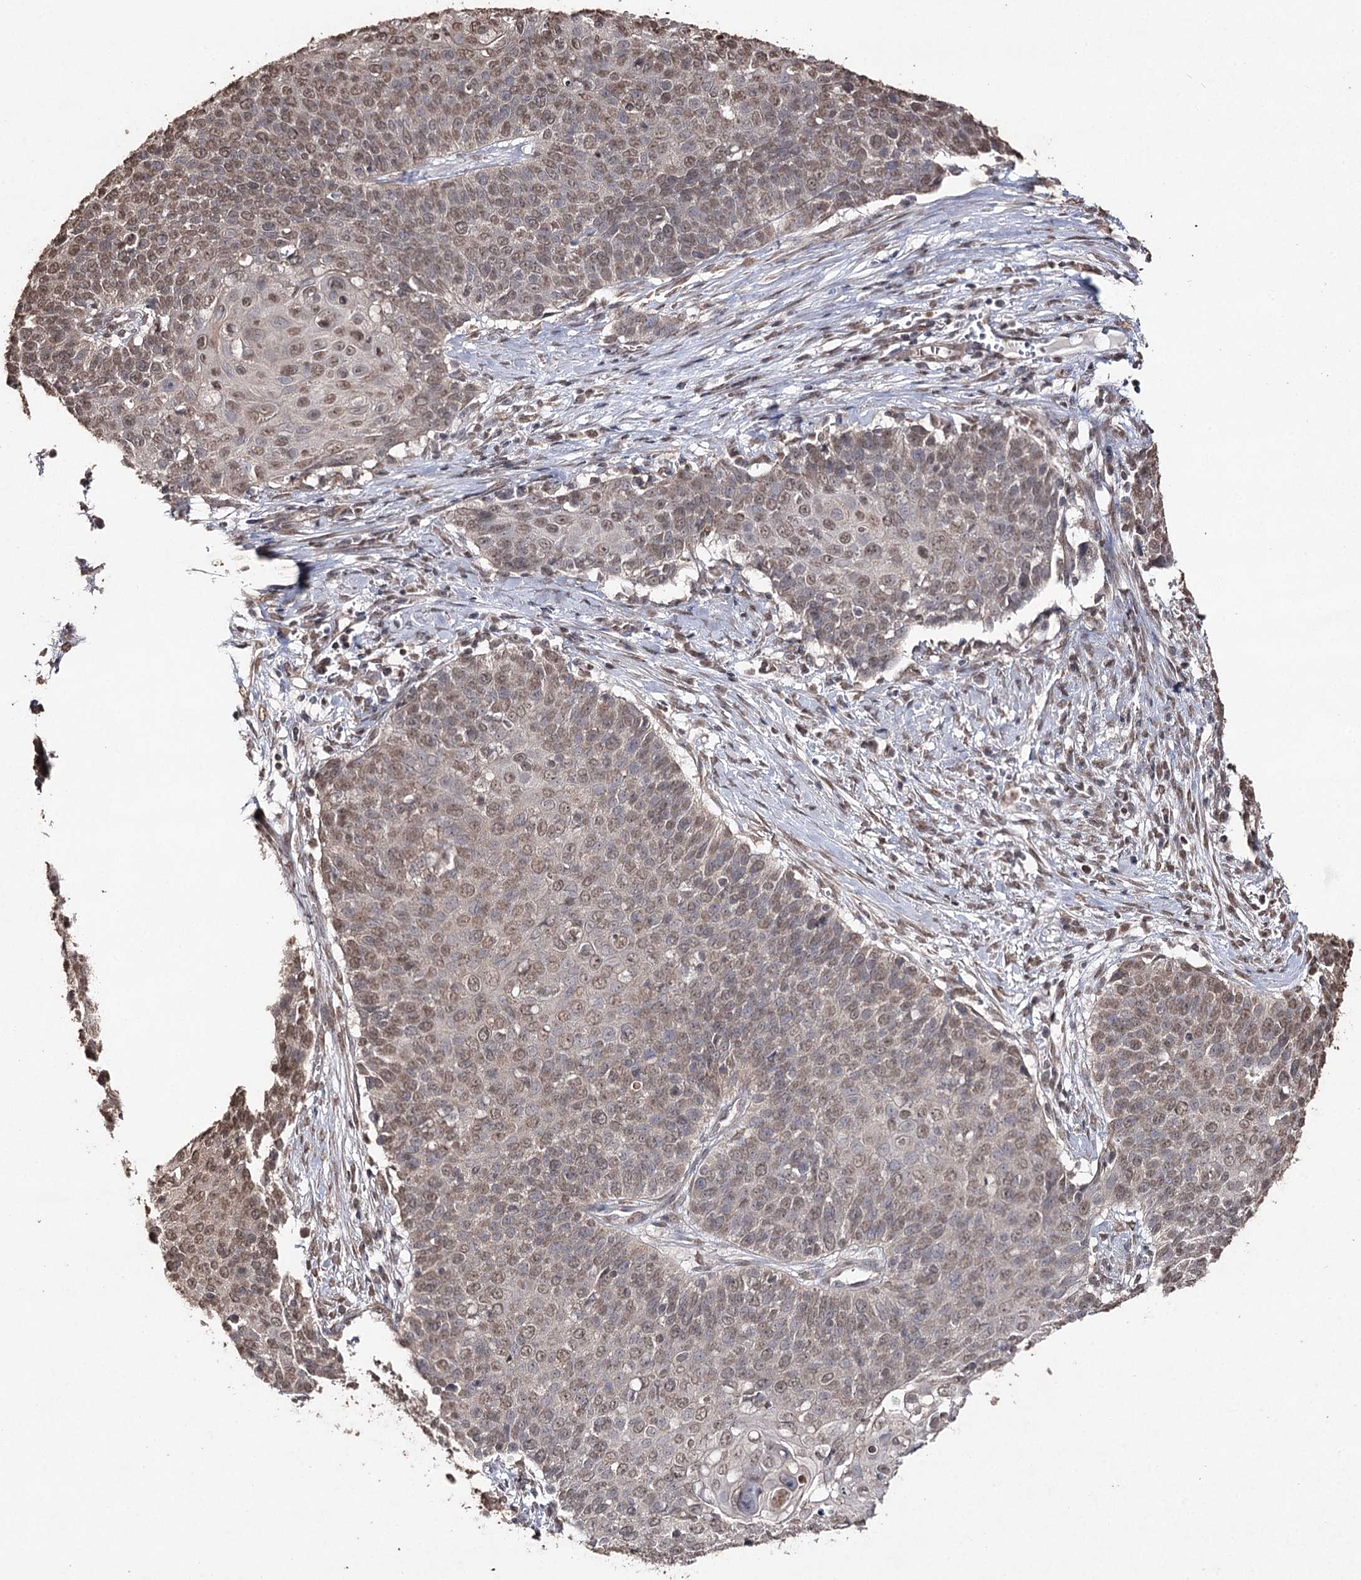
{"staining": {"intensity": "moderate", "quantity": ">75%", "location": "nuclear"}, "tissue": "cervical cancer", "cell_type": "Tumor cells", "image_type": "cancer", "snomed": [{"axis": "morphology", "description": "Squamous cell carcinoma, NOS"}, {"axis": "topography", "description": "Cervix"}], "caption": "Cervical cancer tissue demonstrates moderate nuclear positivity in approximately >75% of tumor cells (IHC, brightfield microscopy, high magnification).", "gene": "ATG14", "patient": {"sex": "female", "age": 39}}